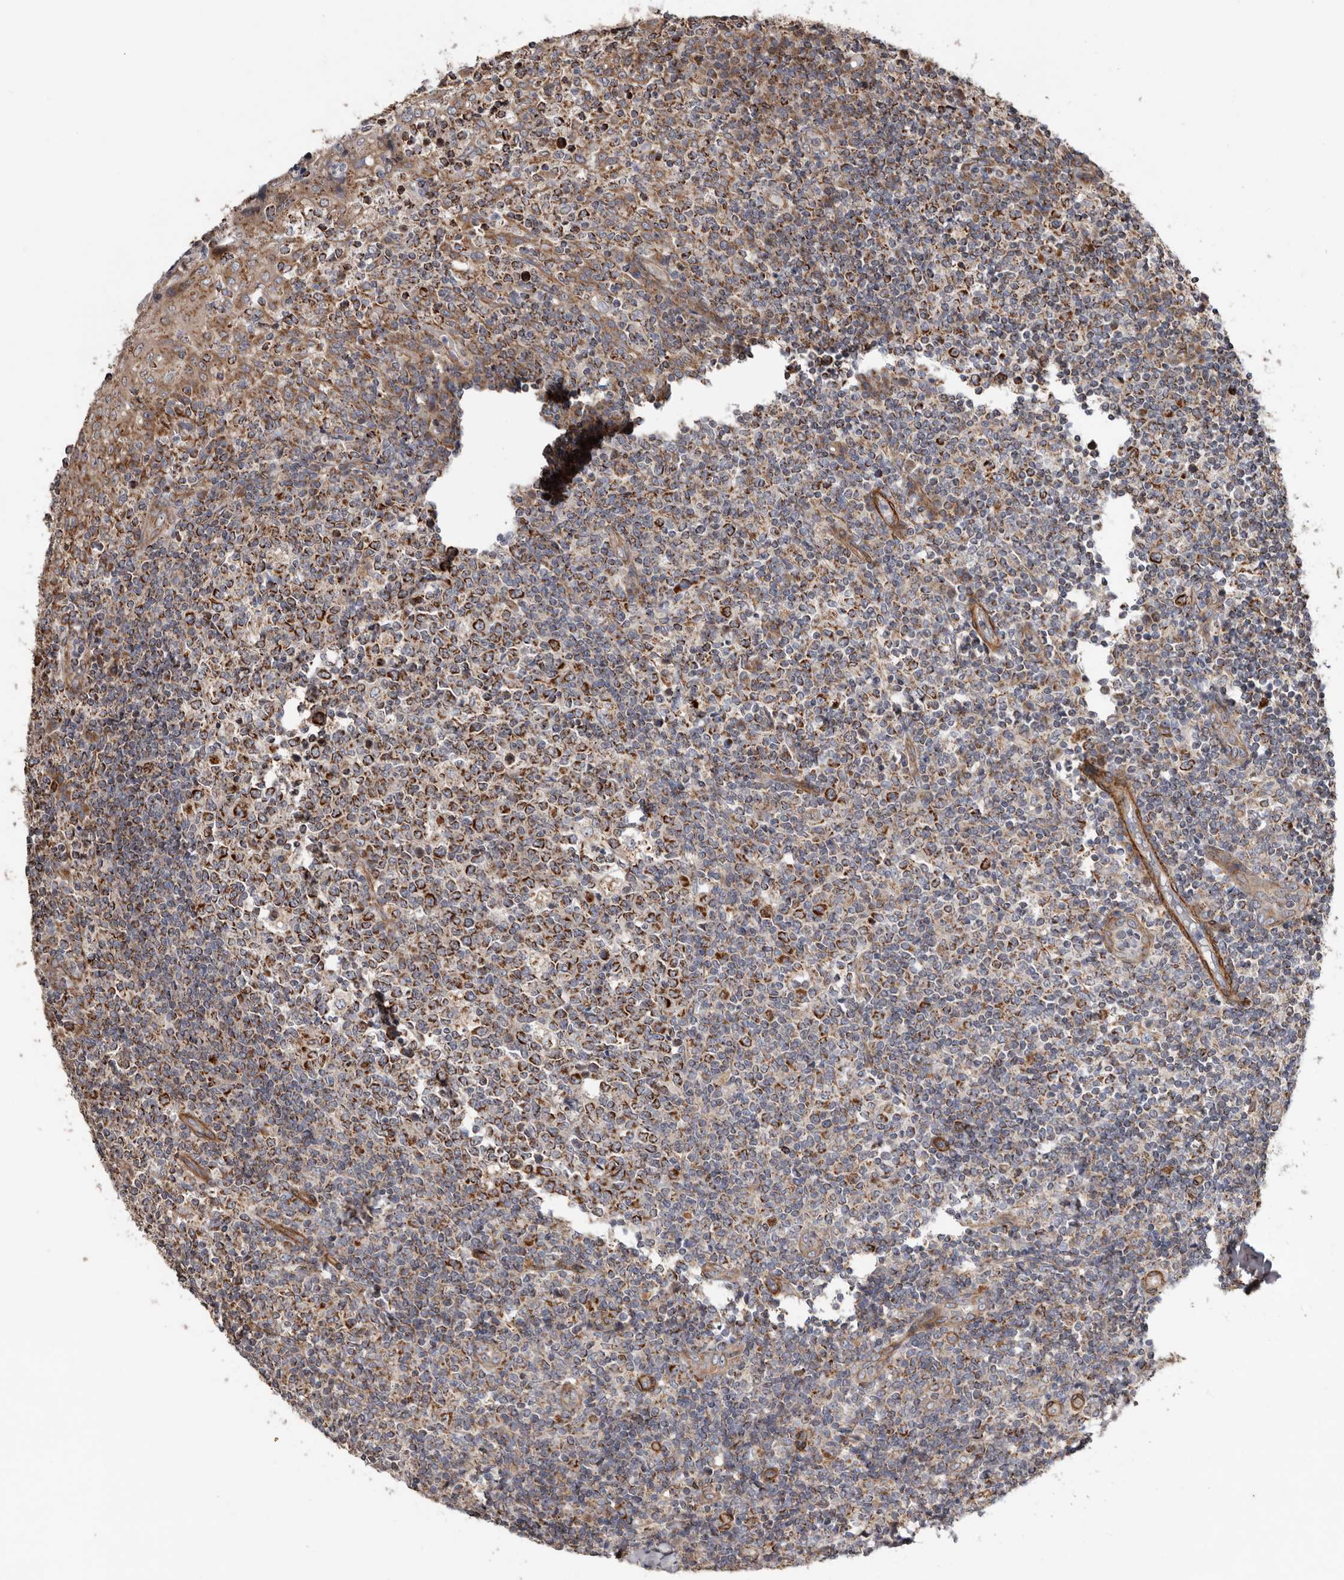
{"staining": {"intensity": "strong", "quantity": ">75%", "location": "cytoplasmic/membranous"}, "tissue": "tonsil", "cell_type": "Germinal center cells", "image_type": "normal", "snomed": [{"axis": "morphology", "description": "Normal tissue, NOS"}, {"axis": "topography", "description": "Tonsil"}], "caption": "Brown immunohistochemical staining in unremarkable human tonsil reveals strong cytoplasmic/membranous staining in approximately >75% of germinal center cells. (IHC, brightfield microscopy, high magnification).", "gene": "PROKR1", "patient": {"sex": "female", "age": 19}}